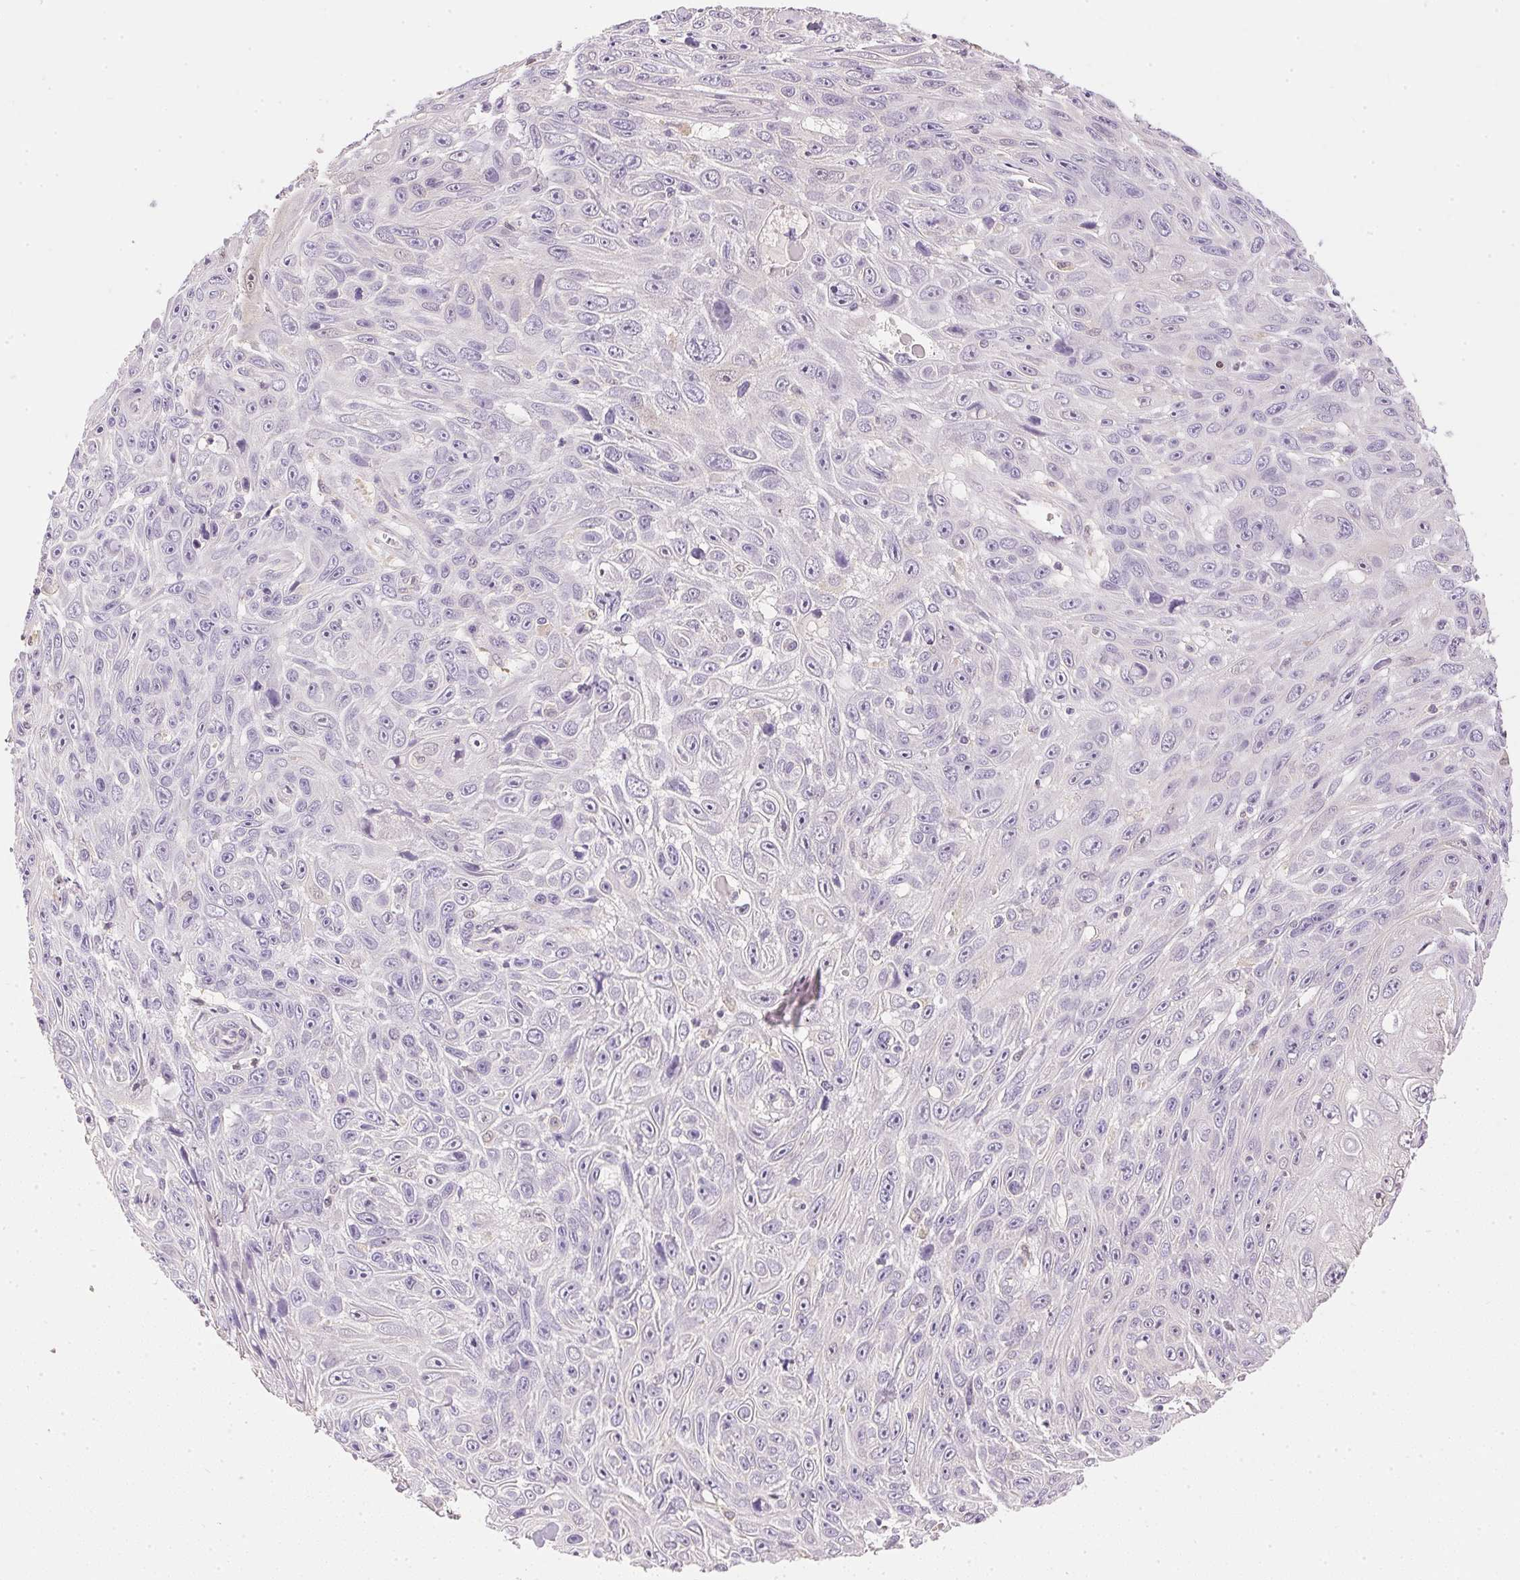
{"staining": {"intensity": "negative", "quantity": "none", "location": "none"}, "tissue": "skin cancer", "cell_type": "Tumor cells", "image_type": "cancer", "snomed": [{"axis": "morphology", "description": "Squamous cell carcinoma, NOS"}, {"axis": "topography", "description": "Skin"}], "caption": "Immunohistochemistry image of neoplastic tissue: skin cancer stained with DAB (3,3'-diaminobenzidine) reveals no significant protein positivity in tumor cells.", "gene": "S100A3", "patient": {"sex": "male", "age": 82}}